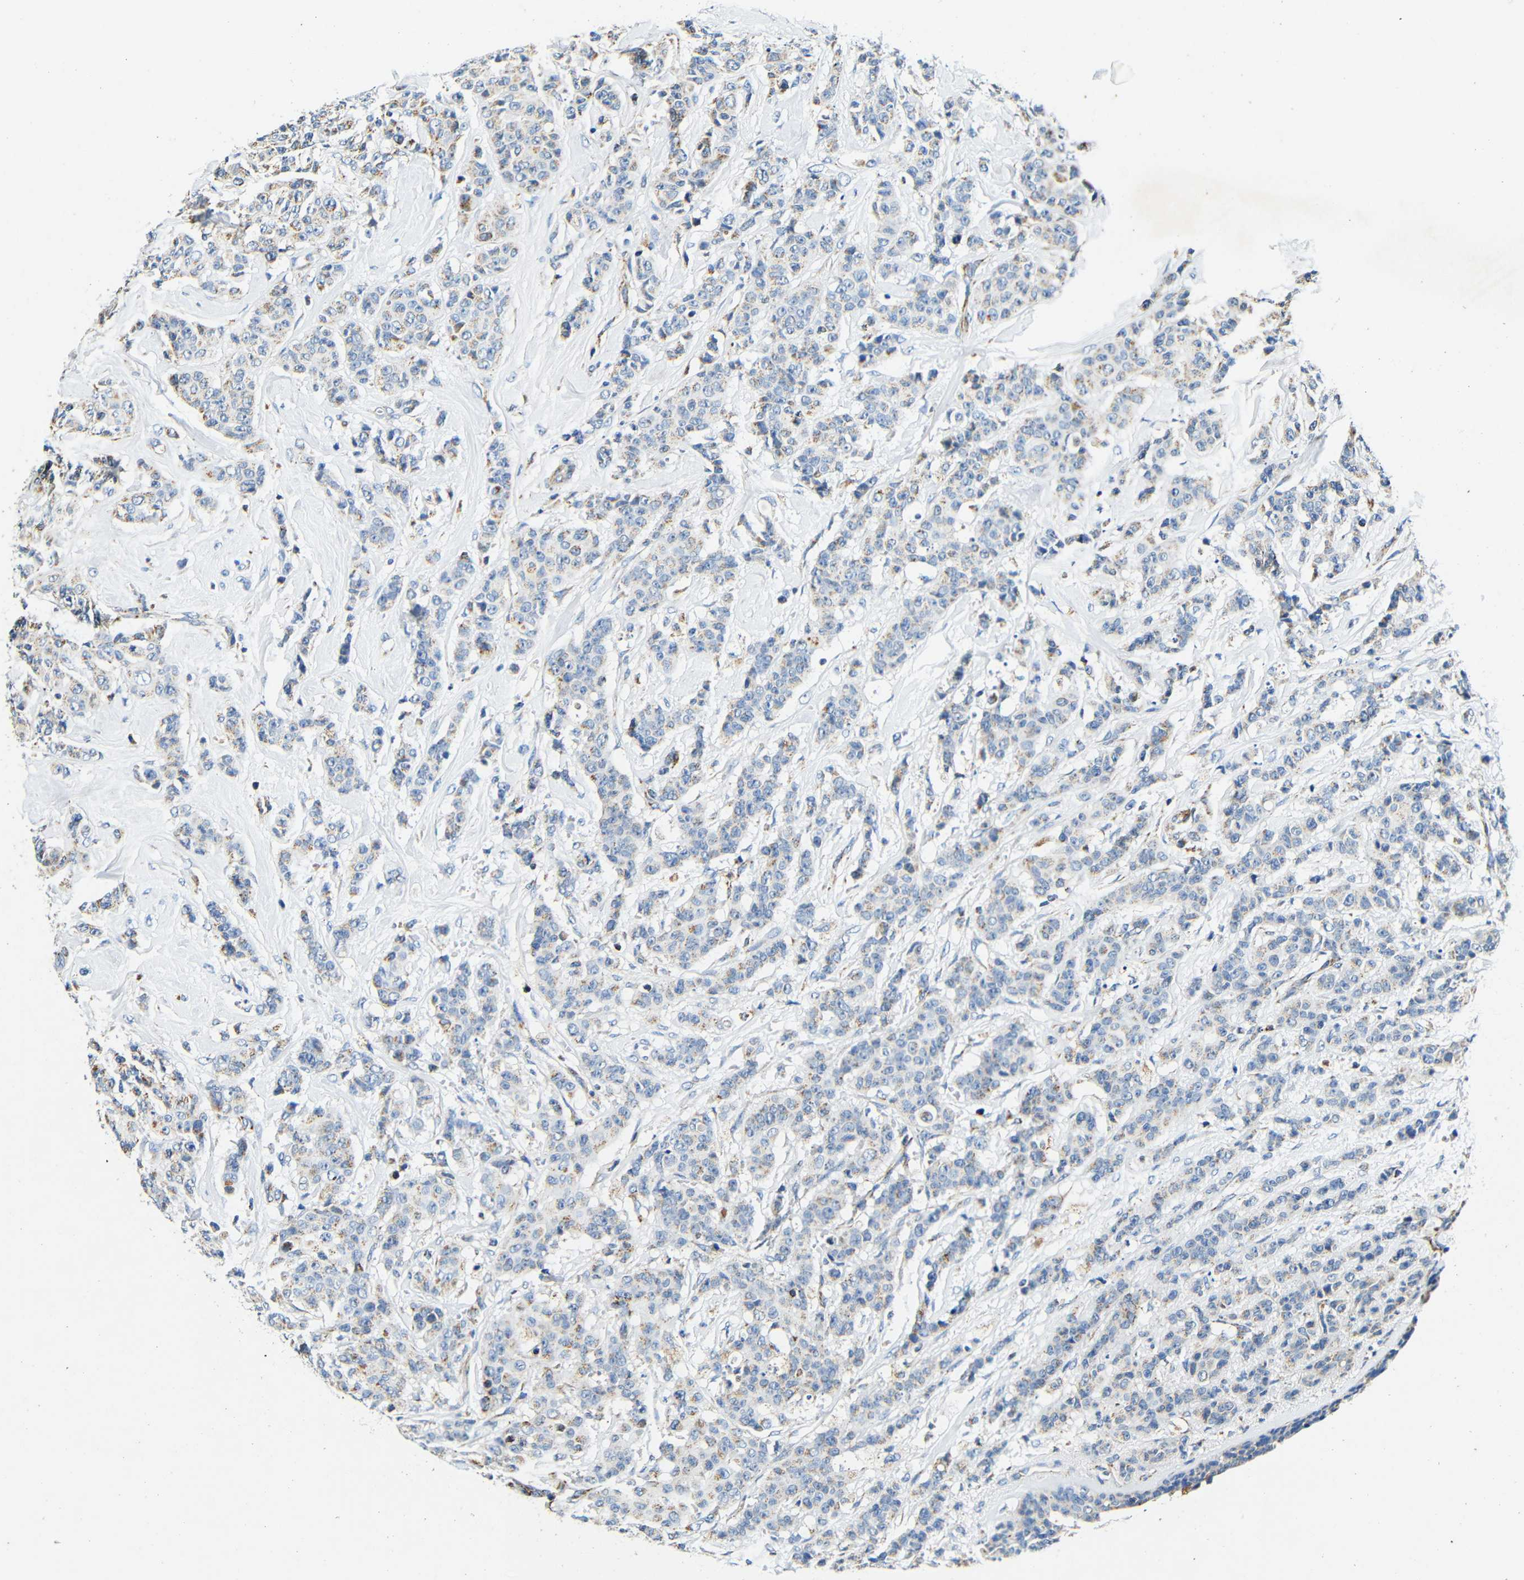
{"staining": {"intensity": "moderate", "quantity": "<25%", "location": "cytoplasmic/membranous"}, "tissue": "breast cancer", "cell_type": "Tumor cells", "image_type": "cancer", "snomed": [{"axis": "morphology", "description": "Duct carcinoma"}, {"axis": "topography", "description": "Breast"}], "caption": "Breast cancer was stained to show a protein in brown. There is low levels of moderate cytoplasmic/membranous expression in approximately <25% of tumor cells.", "gene": "GALNT18", "patient": {"sex": "female", "age": 50}}